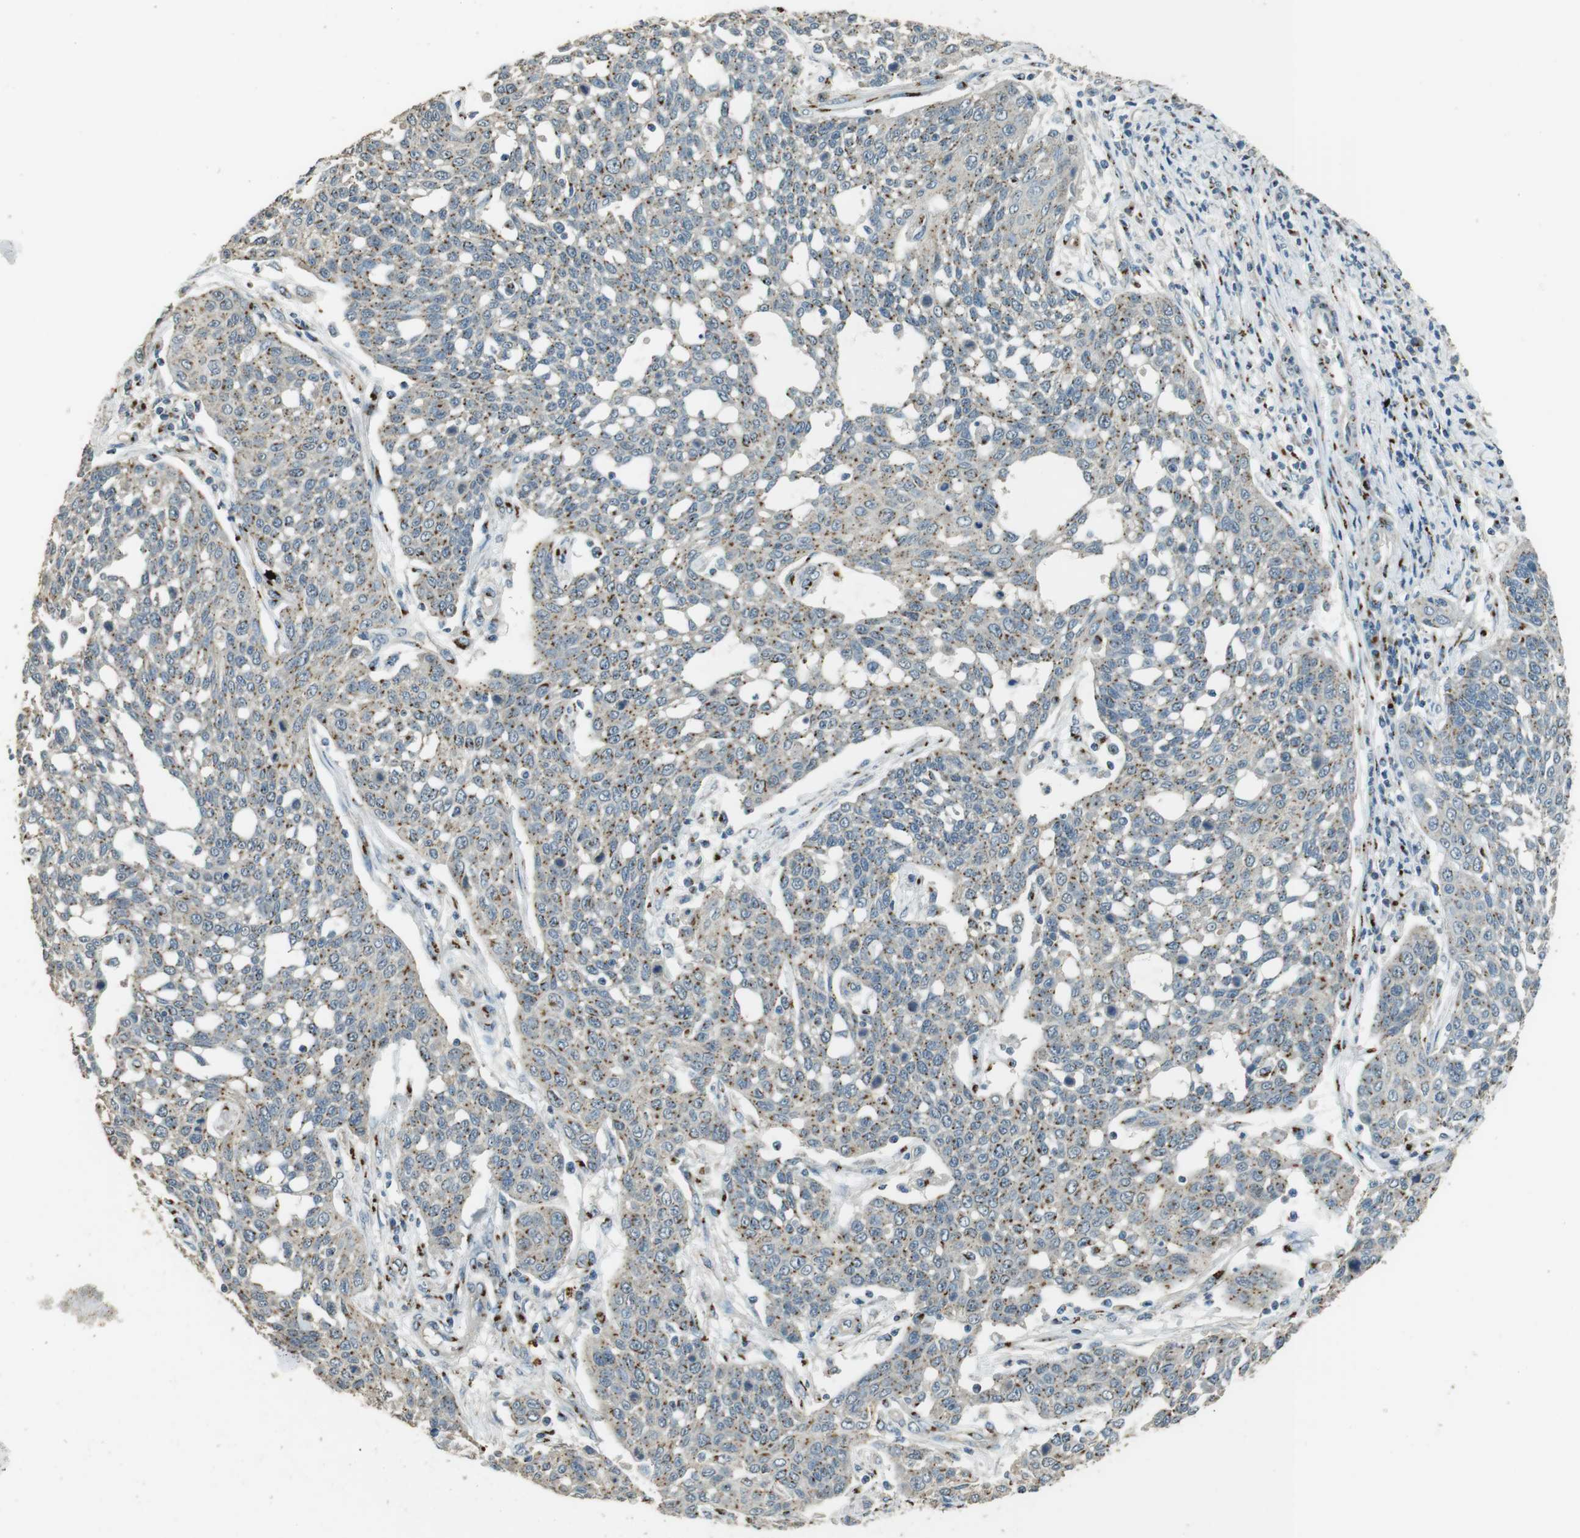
{"staining": {"intensity": "moderate", "quantity": ">75%", "location": "cytoplasmic/membranous"}, "tissue": "cervical cancer", "cell_type": "Tumor cells", "image_type": "cancer", "snomed": [{"axis": "morphology", "description": "Squamous cell carcinoma, NOS"}, {"axis": "topography", "description": "Cervix"}], "caption": "Approximately >75% of tumor cells in human cervical cancer demonstrate moderate cytoplasmic/membranous protein expression as visualized by brown immunohistochemical staining.", "gene": "TMEM115", "patient": {"sex": "female", "age": 34}}